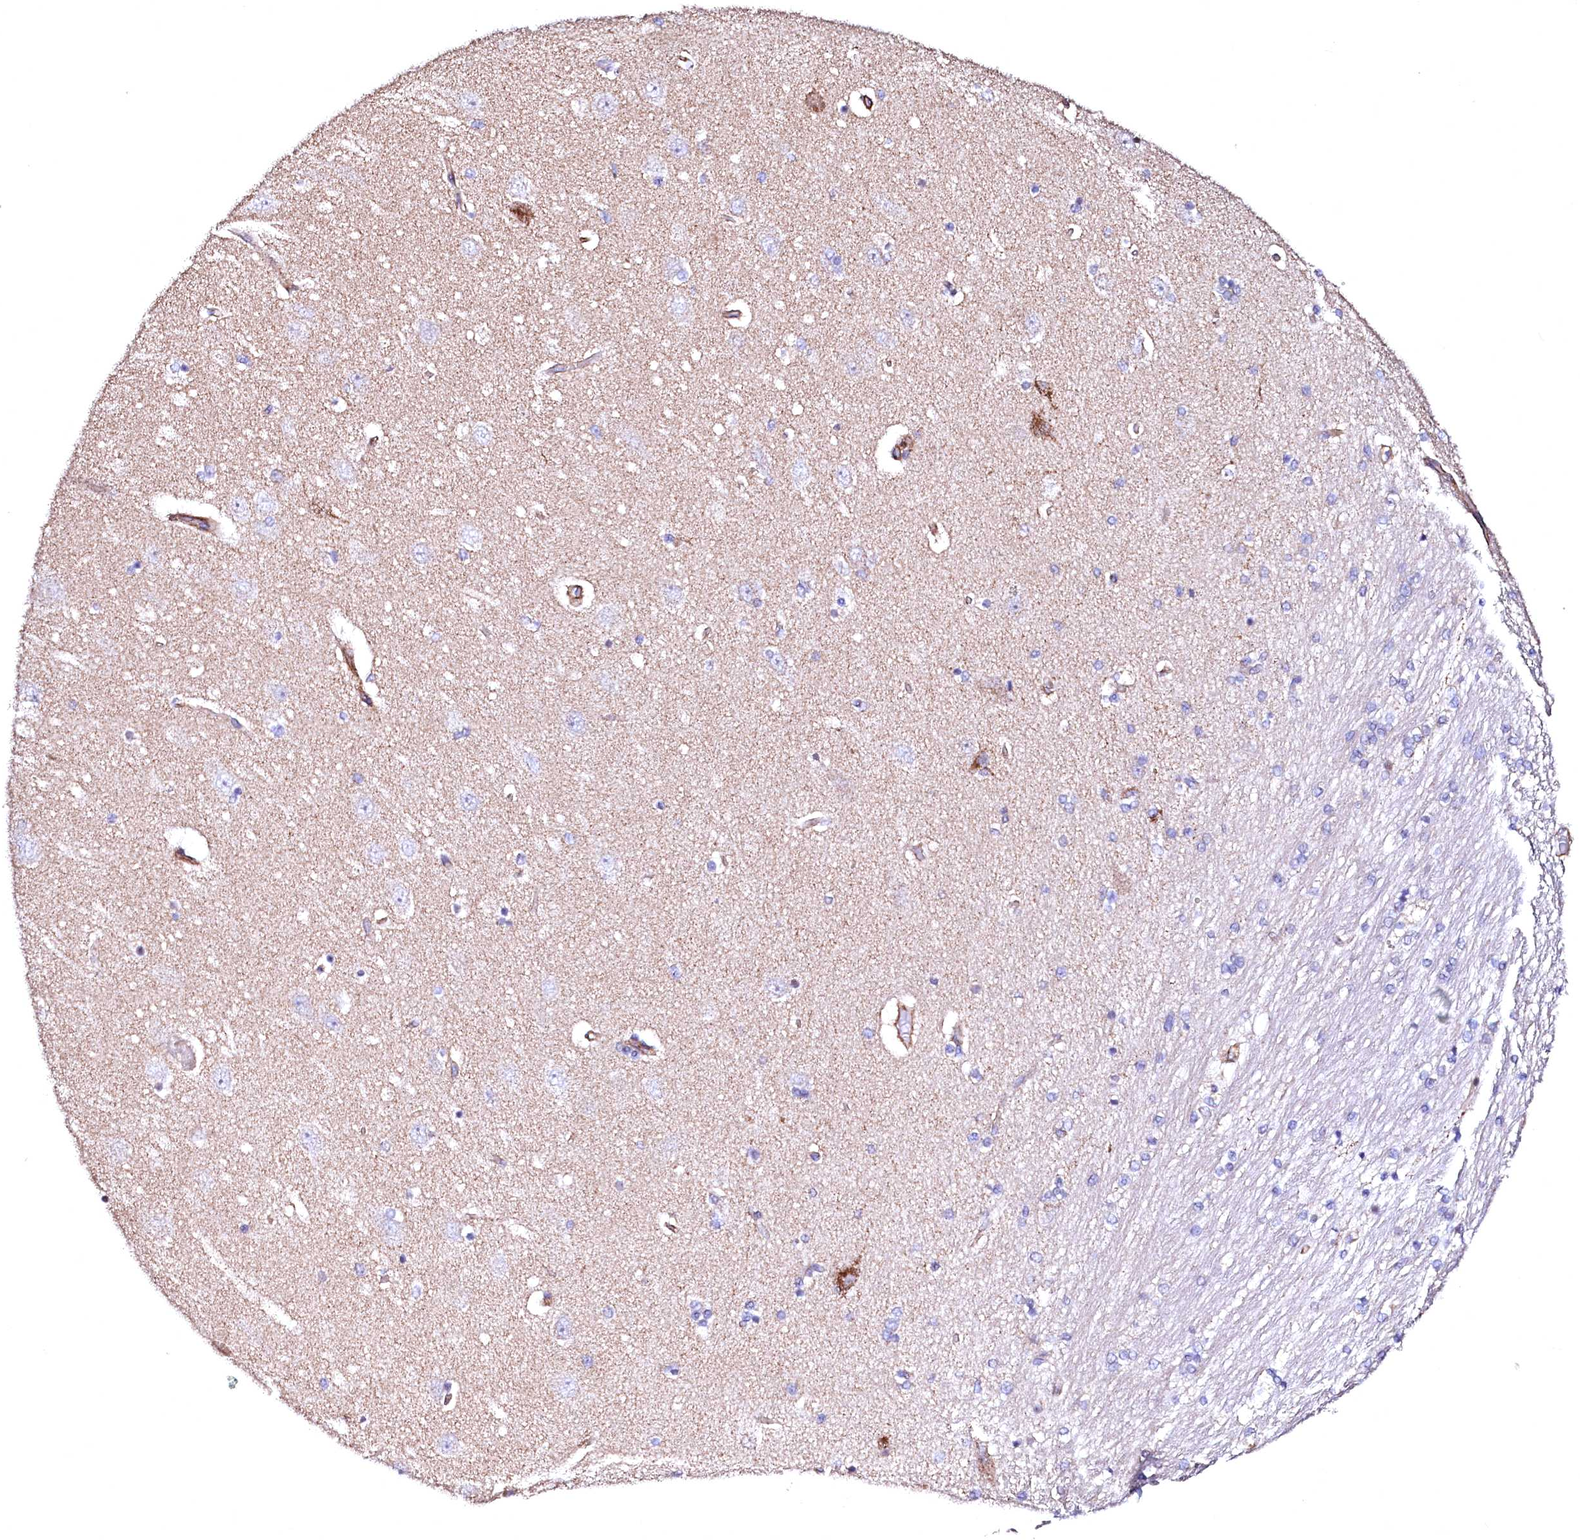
{"staining": {"intensity": "negative", "quantity": "none", "location": "none"}, "tissue": "hippocampus", "cell_type": "Glial cells", "image_type": "normal", "snomed": [{"axis": "morphology", "description": "Normal tissue, NOS"}, {"axis": "topography", "description": "Hippocampus"}], "caption": "IHC image of normal human hippocampus stained for a protein (brown), which exhibits no expression in glial cells.", "gene": "GPR176", "patient": {"sex": "female", "age": 54}}